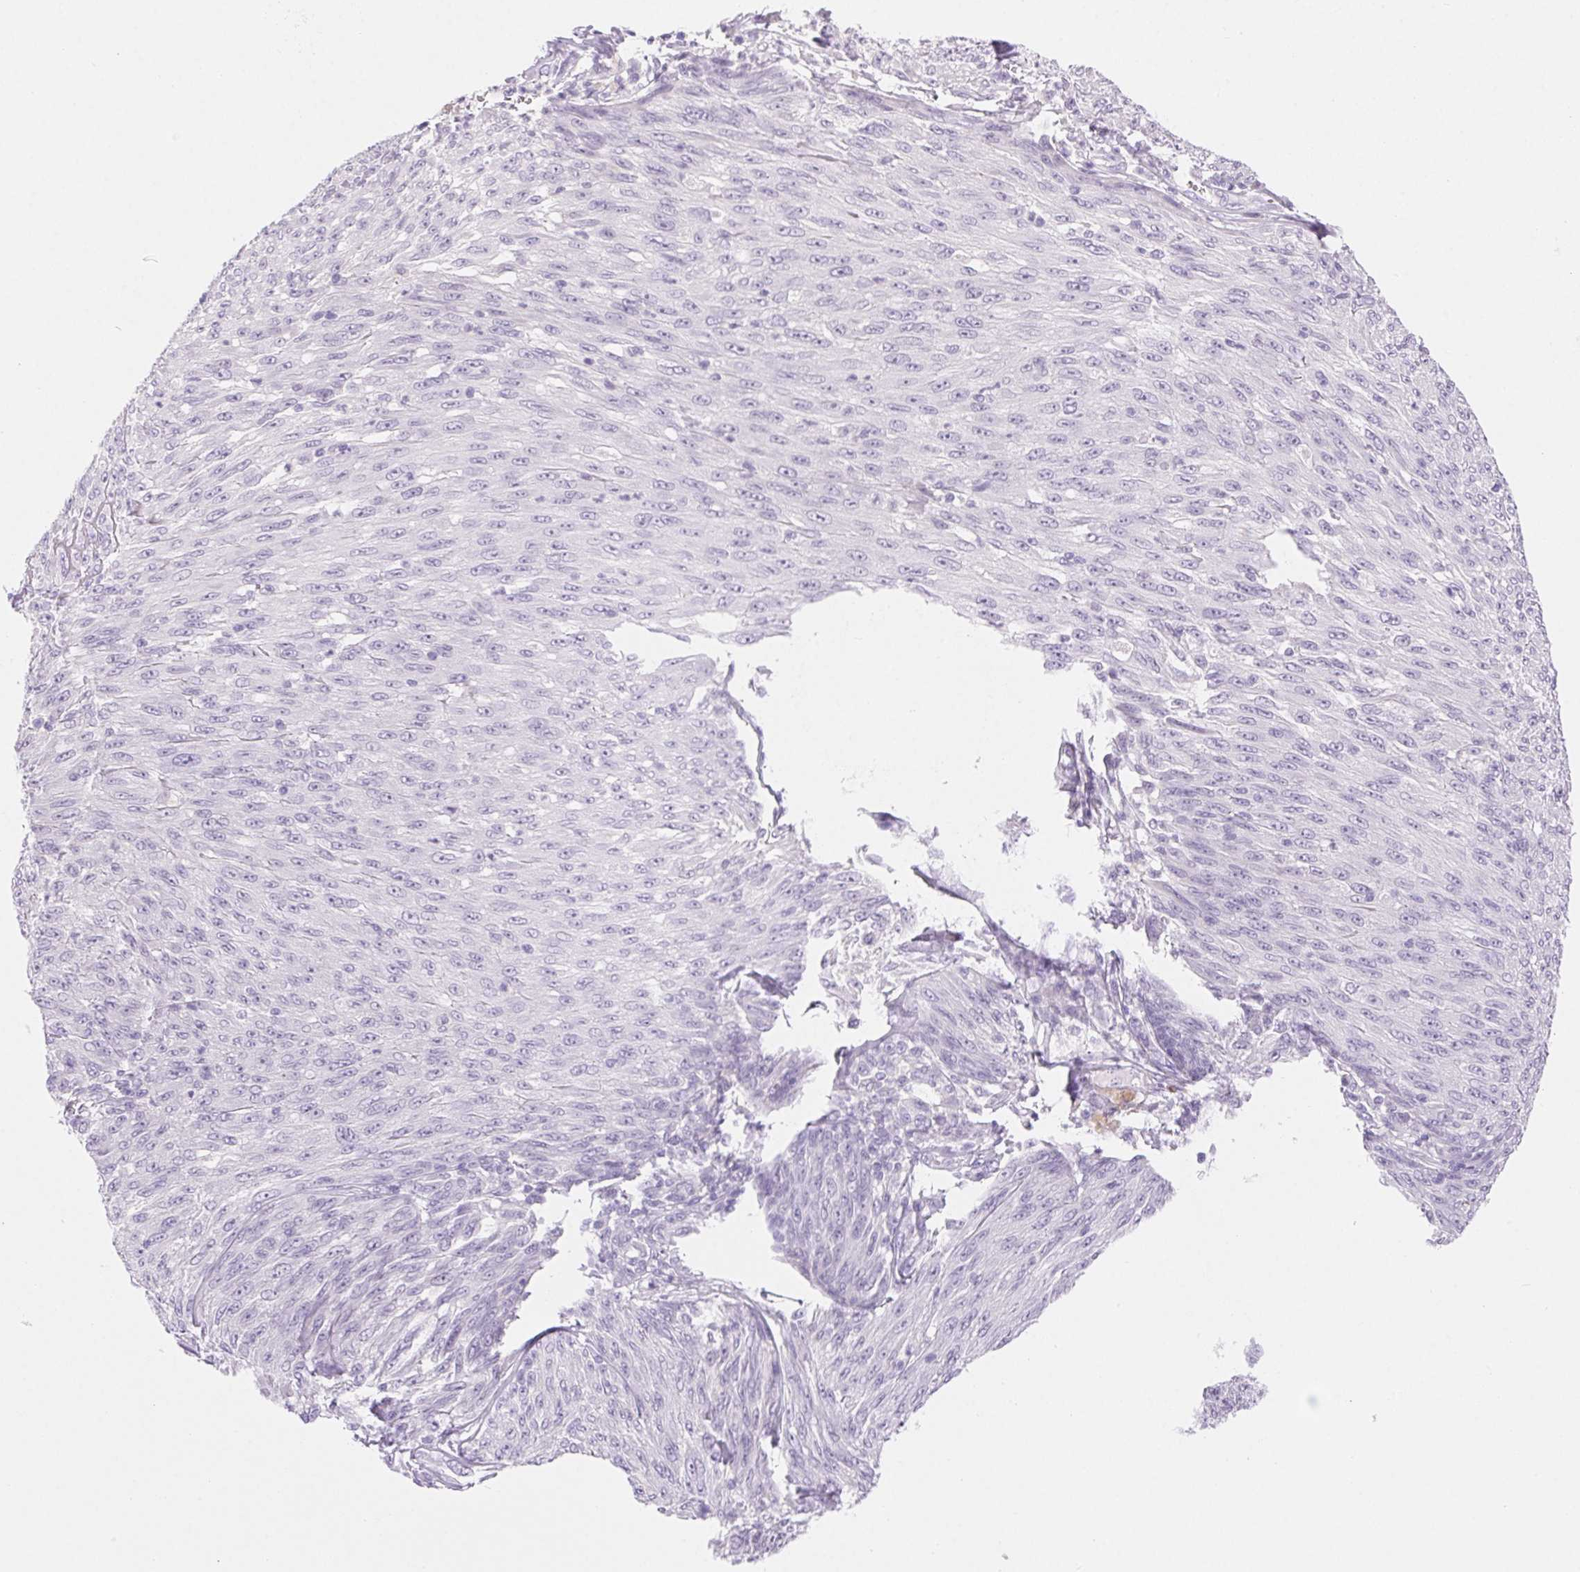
{"staining": {"intensity": "negative", "quantity": "none", "location": "none"}, "tissue": "melanoma", "cell_type": "Tumor cells", "image_type": "cancer", "snomed": [{"axis": "morphology", "description": "Malignant melanoma, NOS"}, {"axis": "topography", "description": "Skin"}], "caption": "This is a histopathology image of immunohistochemistry staining of malignant melanoma, which shows no expression in tumor cells.", "gene": "CLDN16", "patient": {"sex": "male", "age": 85}}